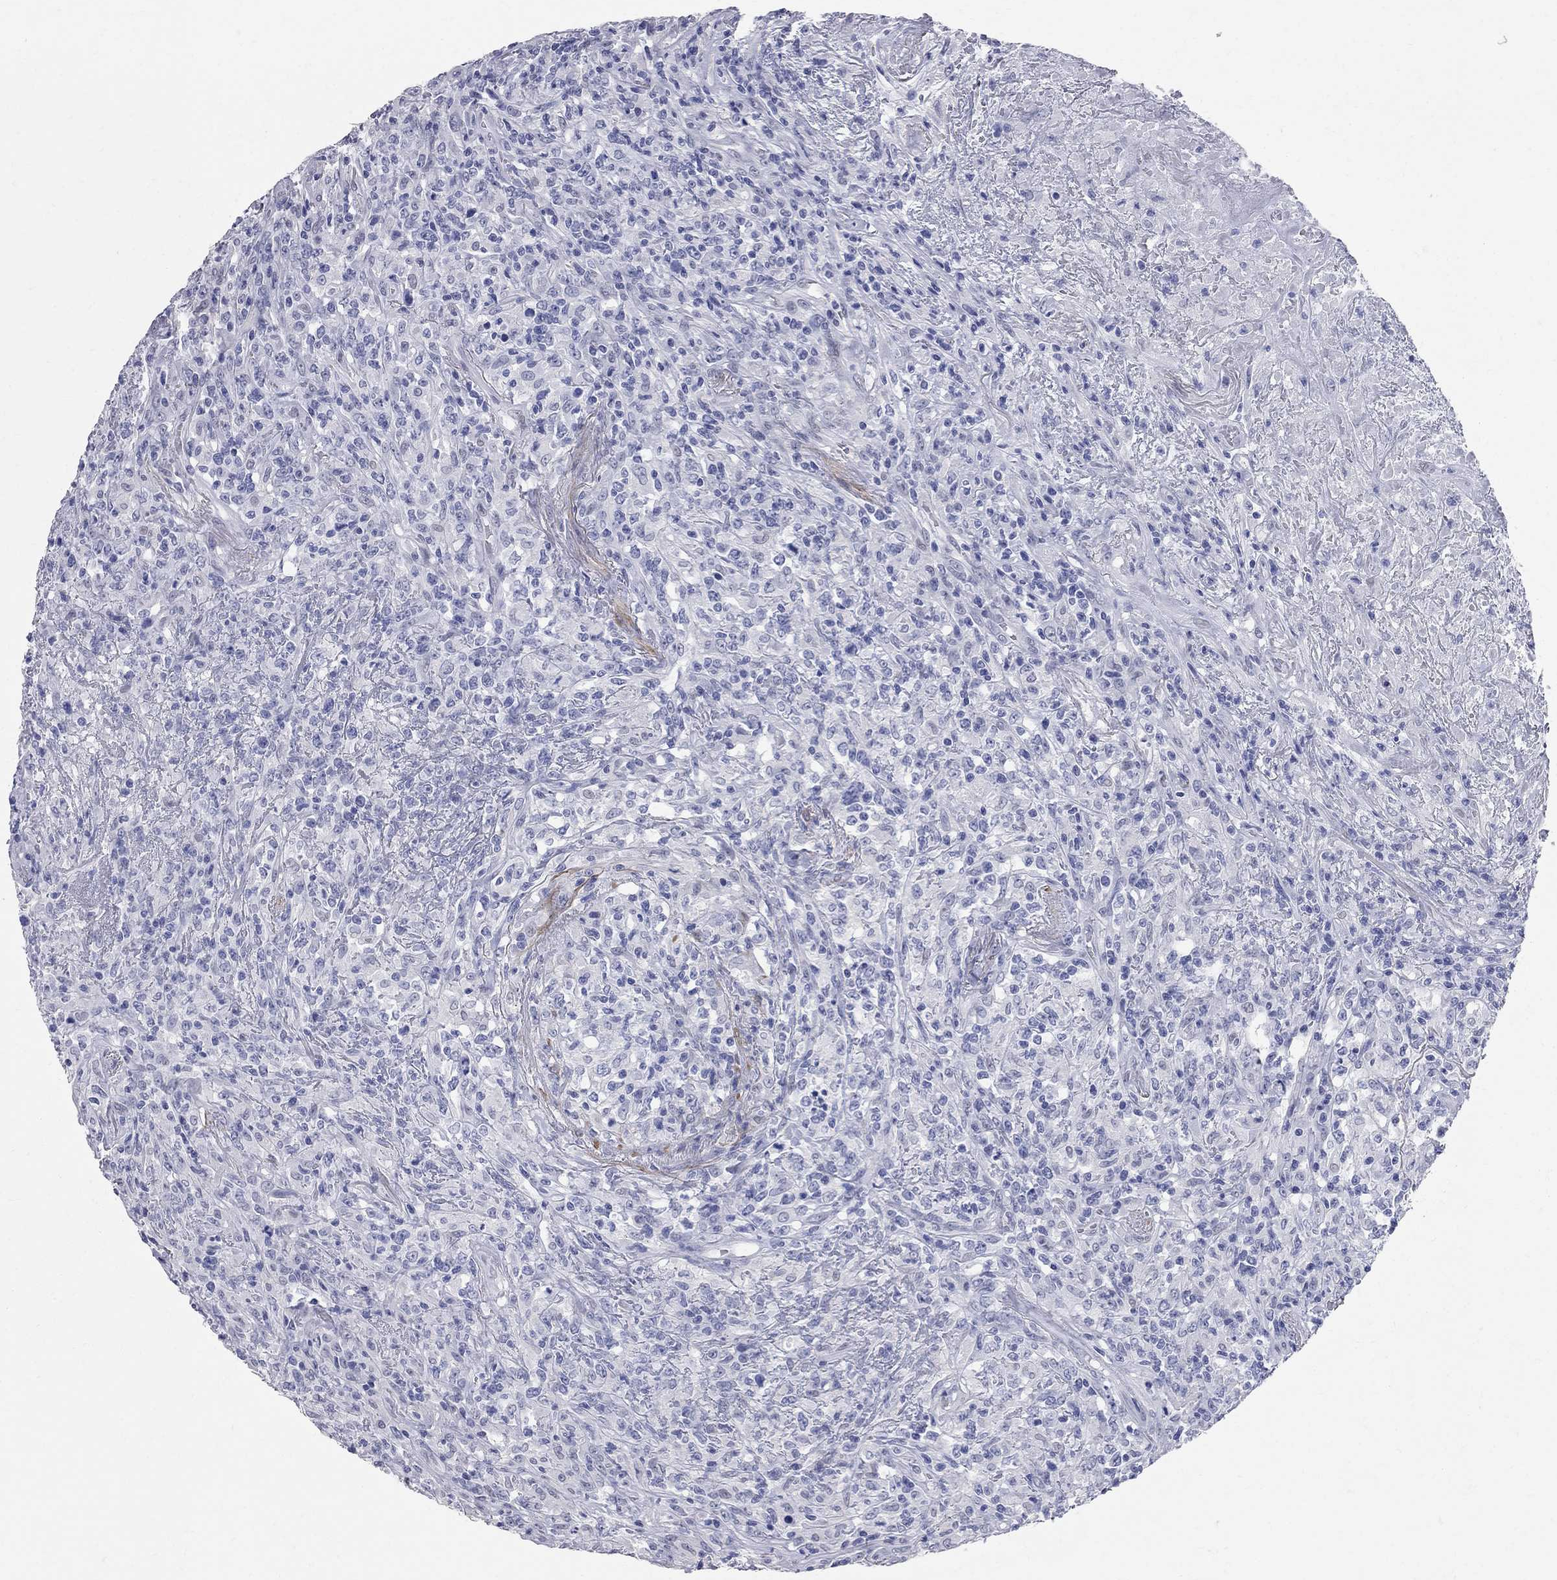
{"staining": {"intensity": "negative", "quantity": "none", "location": "none"}, "tissue": "lymphoma", "cell_type": "Tumor cells", "image_type": "cancer", "snomed": [{"axis": "morphology", "description": "Malignant lymphoma, non-Hodgkin's type, High grade"}, {"axis": "topography", "description": "Lung"}], "caption": "Tumor cells are negative for protein expression in human high-grade malignant lymphoma, non-Hodgkin's type. The staining is performed using DAB brown chromogen with nuclei counter-stained in using hematoxylin.", "gene": "BPIFB1", "patient": {"sex": "male", "age": 79}}